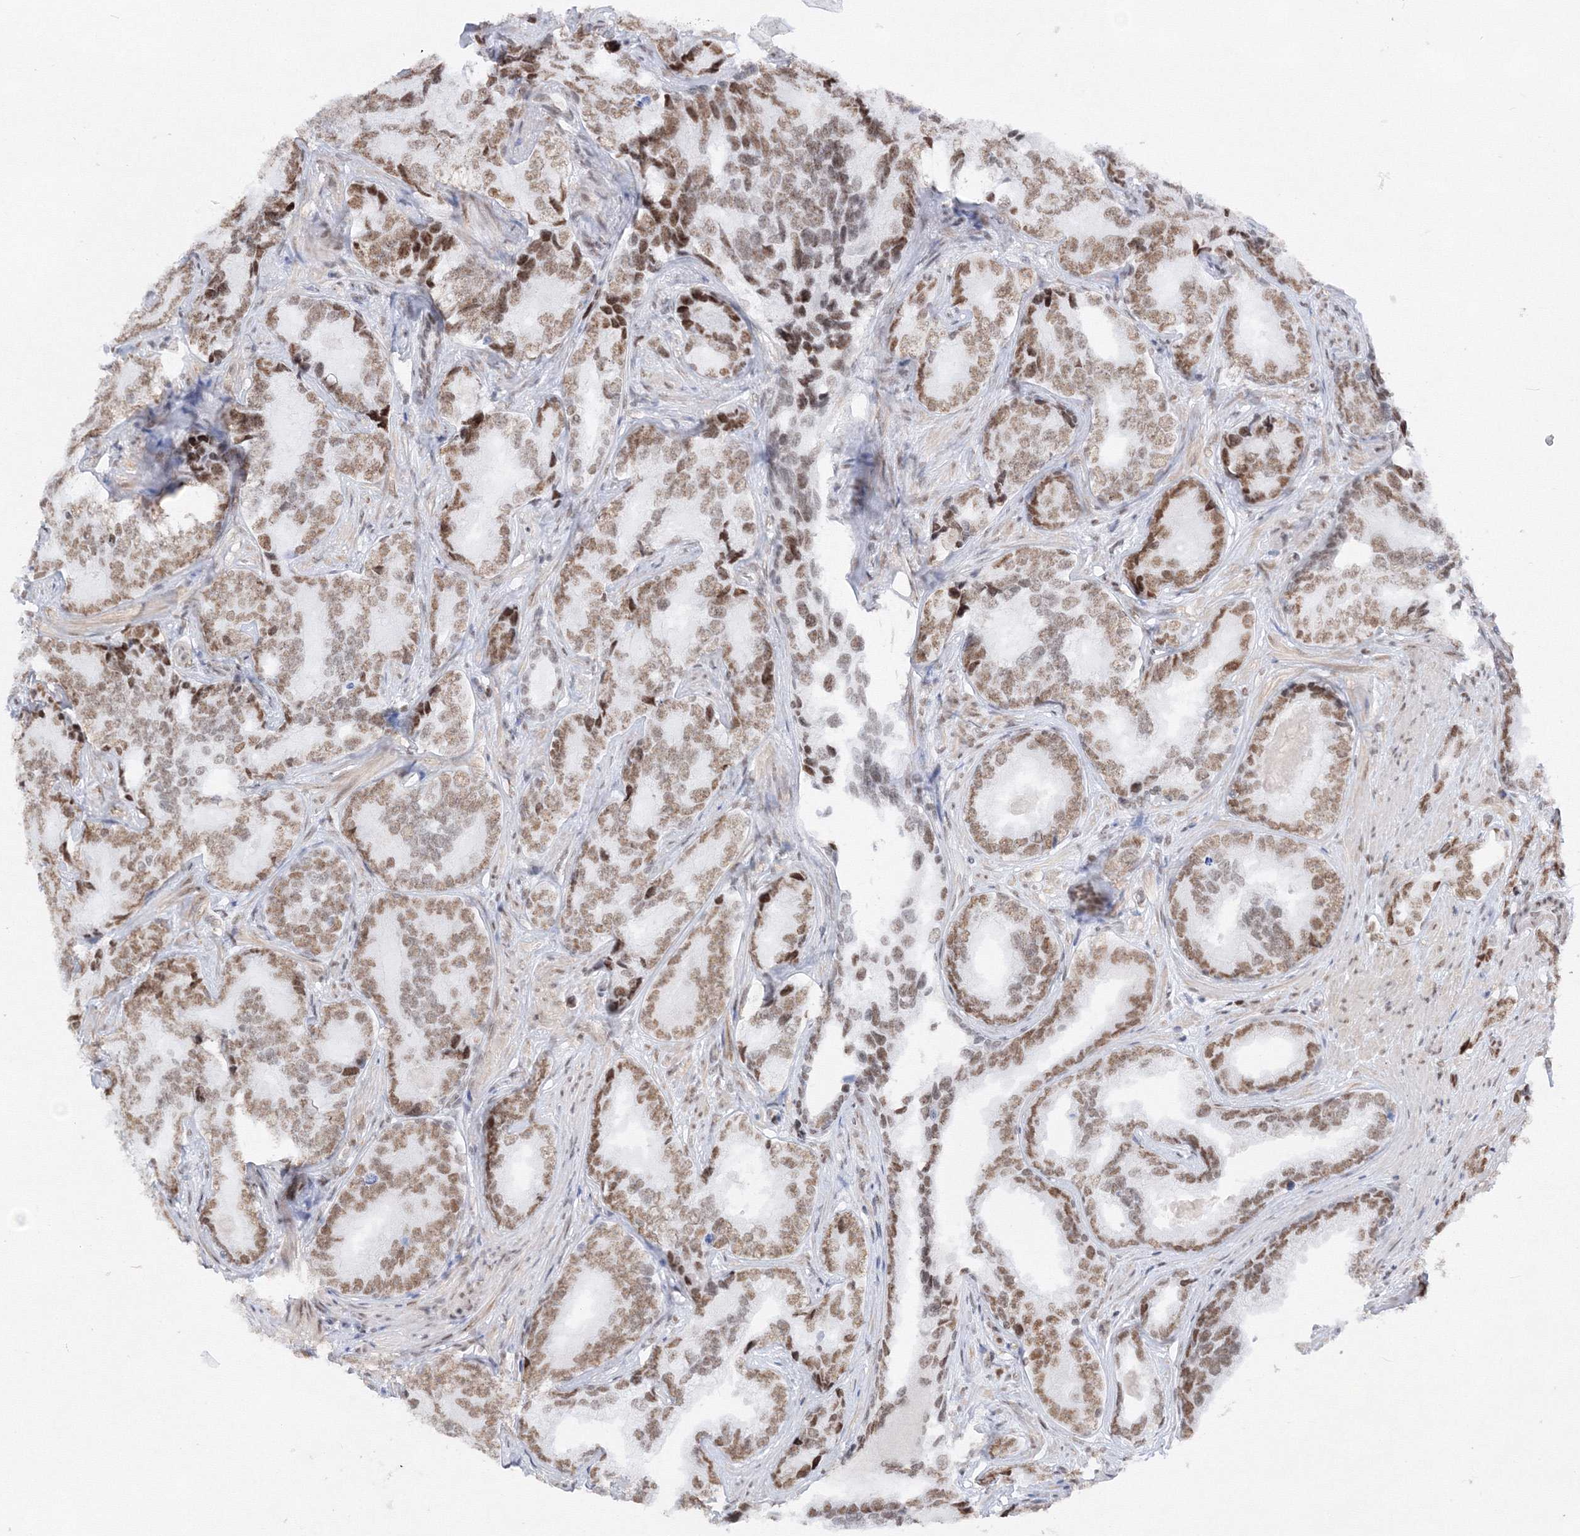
{"staining": {"intensity": "moderate", "quantity": ">75%", "location": "nuclear"}, "tissue": "prostate cancer", "cell_type": "Tumor cells", "image_type": "cancer", "snomed": [{"axis": "morphology", "description": "Adenocarcinoma, High grade"}, {"axis": "topography", "description": "Prostate"}], "caption": "Protein expression analysis of prostate cancer (adenocarcinoma (high-grade)) demonstrates moderate nuclear positivity in about >75% of tumor cells.", "gene": "ZNF638", "patient": {"sex": "male", "age": 66}}